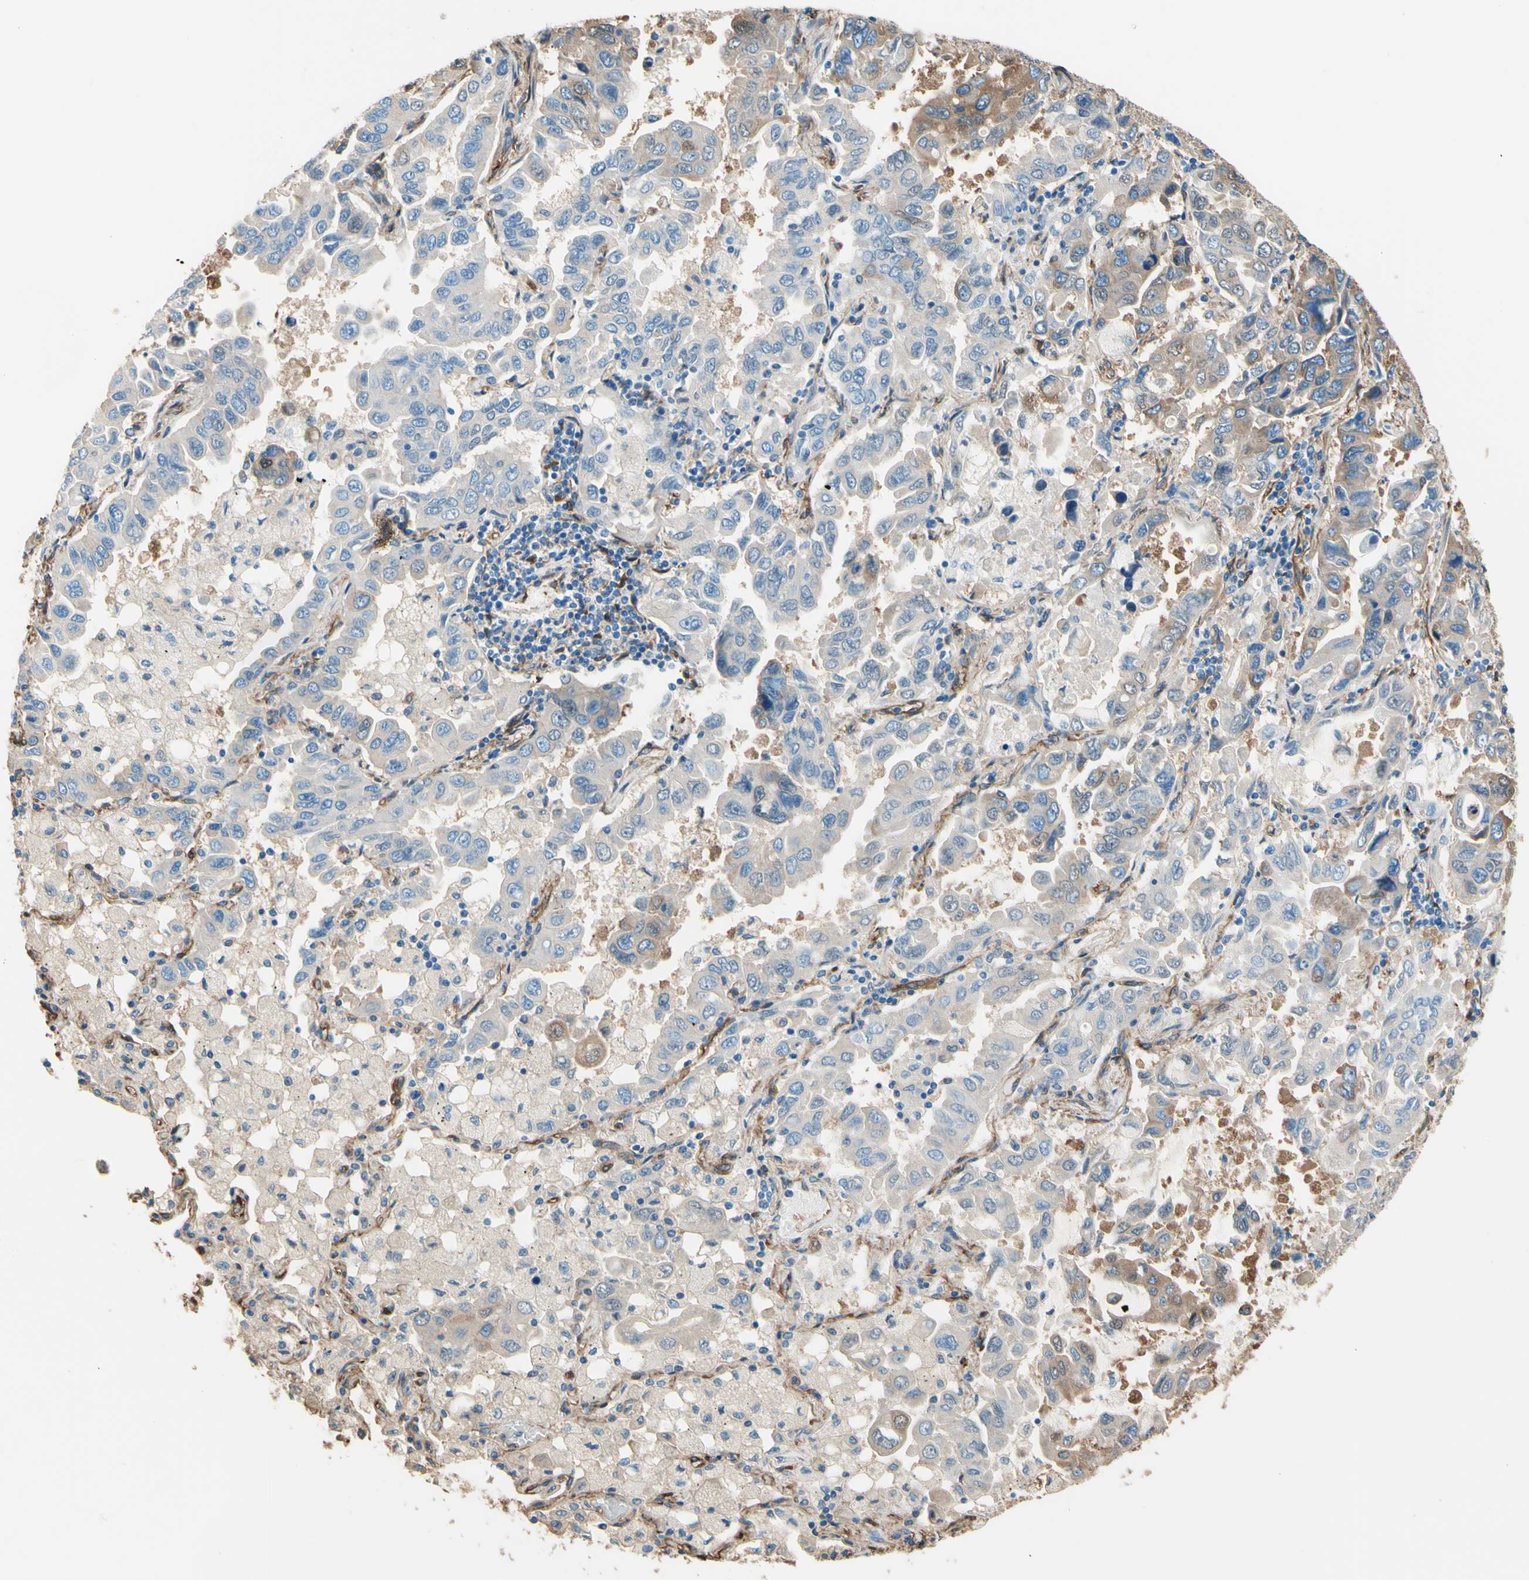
{"staining": {"intensity": "moderate", "quantity": "<25%", "location": "cytoplasmic/membranous"}, "tissue": "lung cancer", "cell_type": "Tumor cells", "image_type": "cancer", "snomed": [{"axis": "morphology", "description": "Adenocarcinoma, NOS"}, {"axis": "topography", "description": "Lung"}], "caption": "A brown stain highlights moderate cytoplasmic/membranous expression of a protein in adenocarcinoma (lung) tumor cells.", "gene": "DPYSL3", "patient": {"sex": "male", "age": 64}}